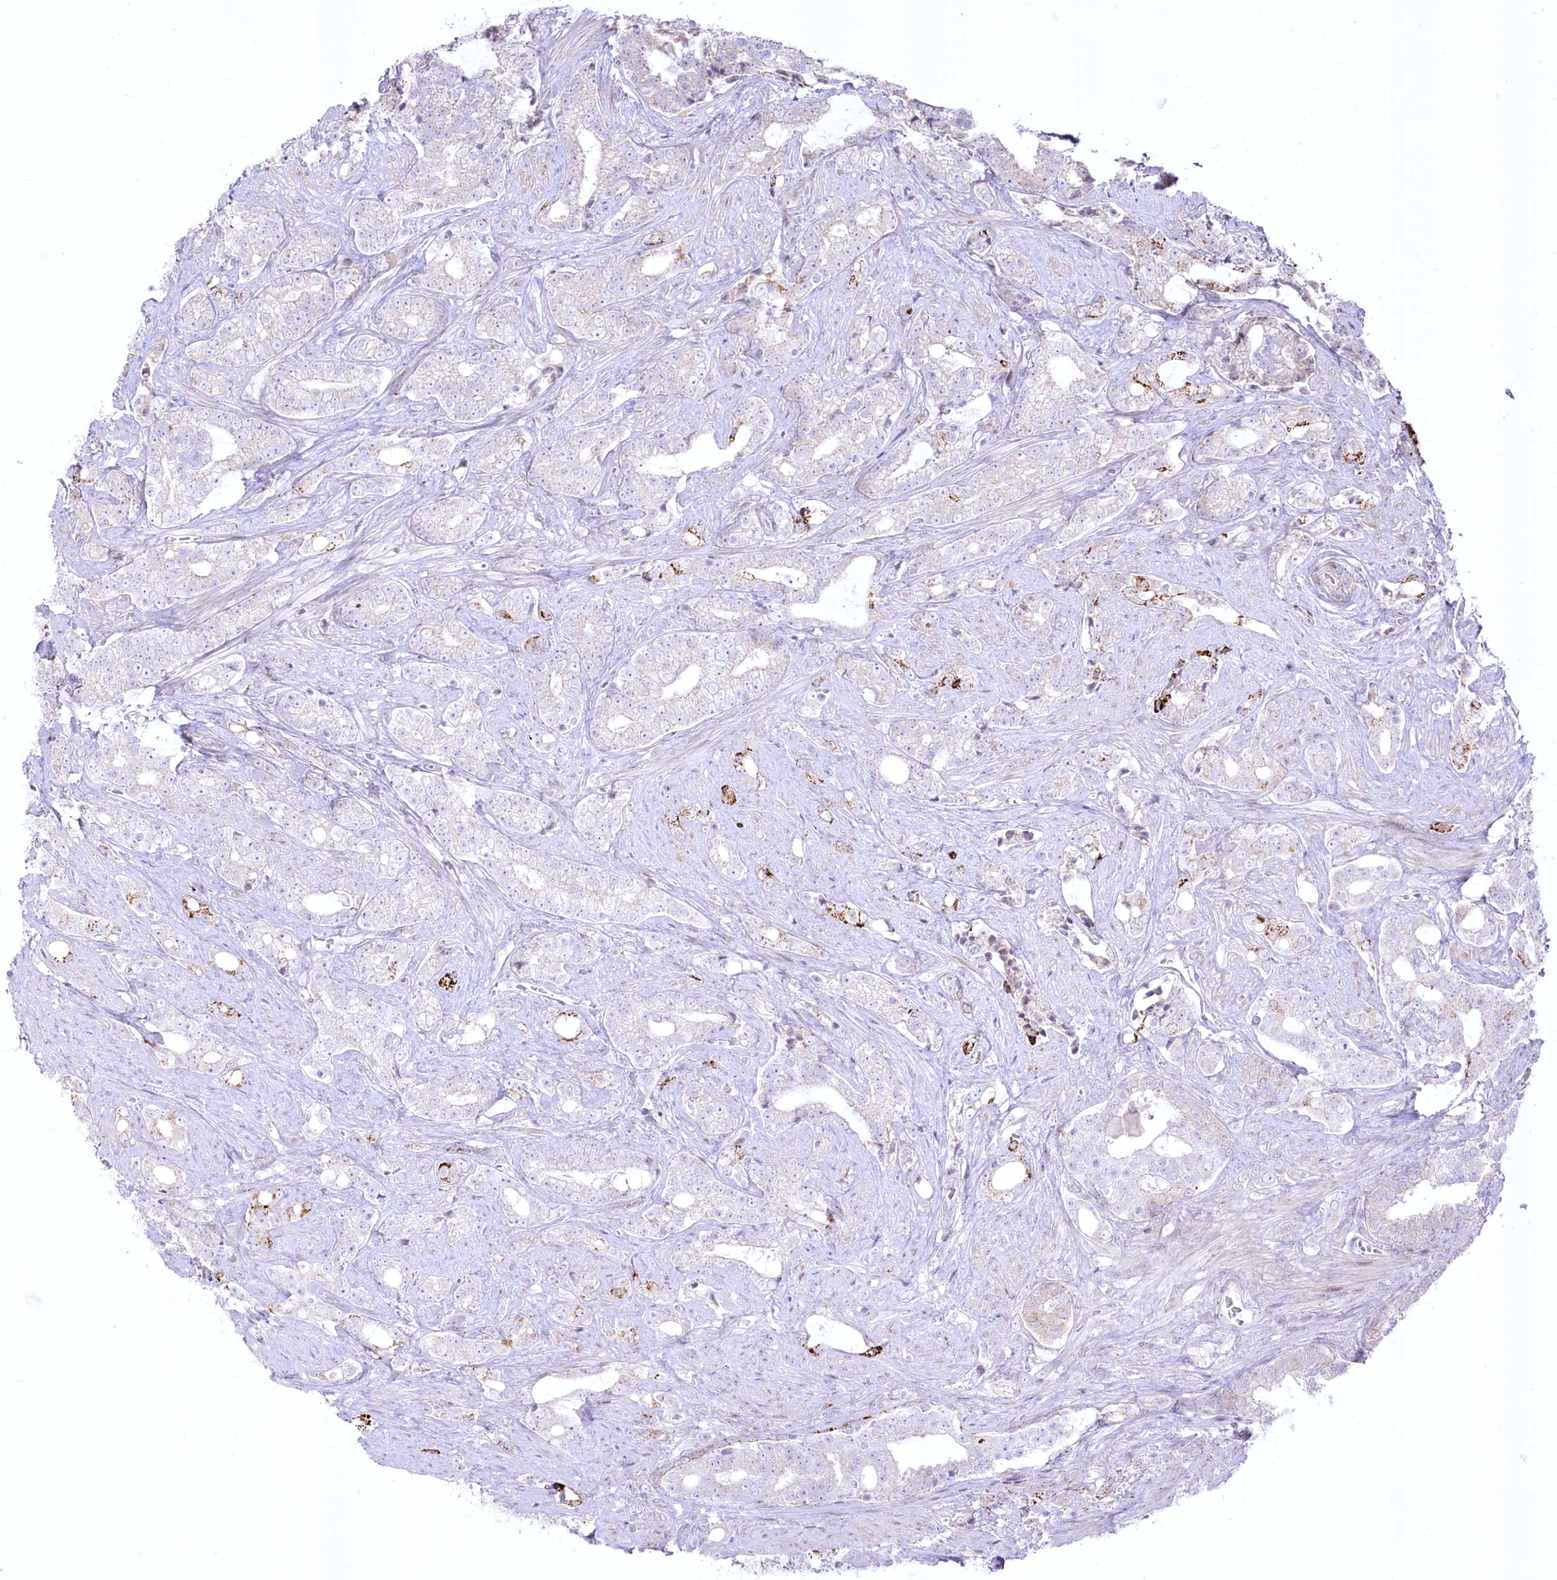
{"staining": {"intensity": "moderate", "quantity": "<25%", "location": "cytoplasmic/membranous"}, "tissue": "prostate cancer", "cell_type": "Tumor cells", "image_type": "cancer", "snomed": [{"axis": "morphology", "description": "Adenocarcinoma, High grade"}, {"axis": "topography", "description": "Prostate and seminal vesicle, NOS"}], "caption": "Protein staining of adenocarcinoma (high-grade) (prostate) tissue demonstrates moderate cytoplasmic/membranous staining in about <25% of tumor cells.", "gene": "CEP164", "patient": {"sex": "male", "age": 67}}